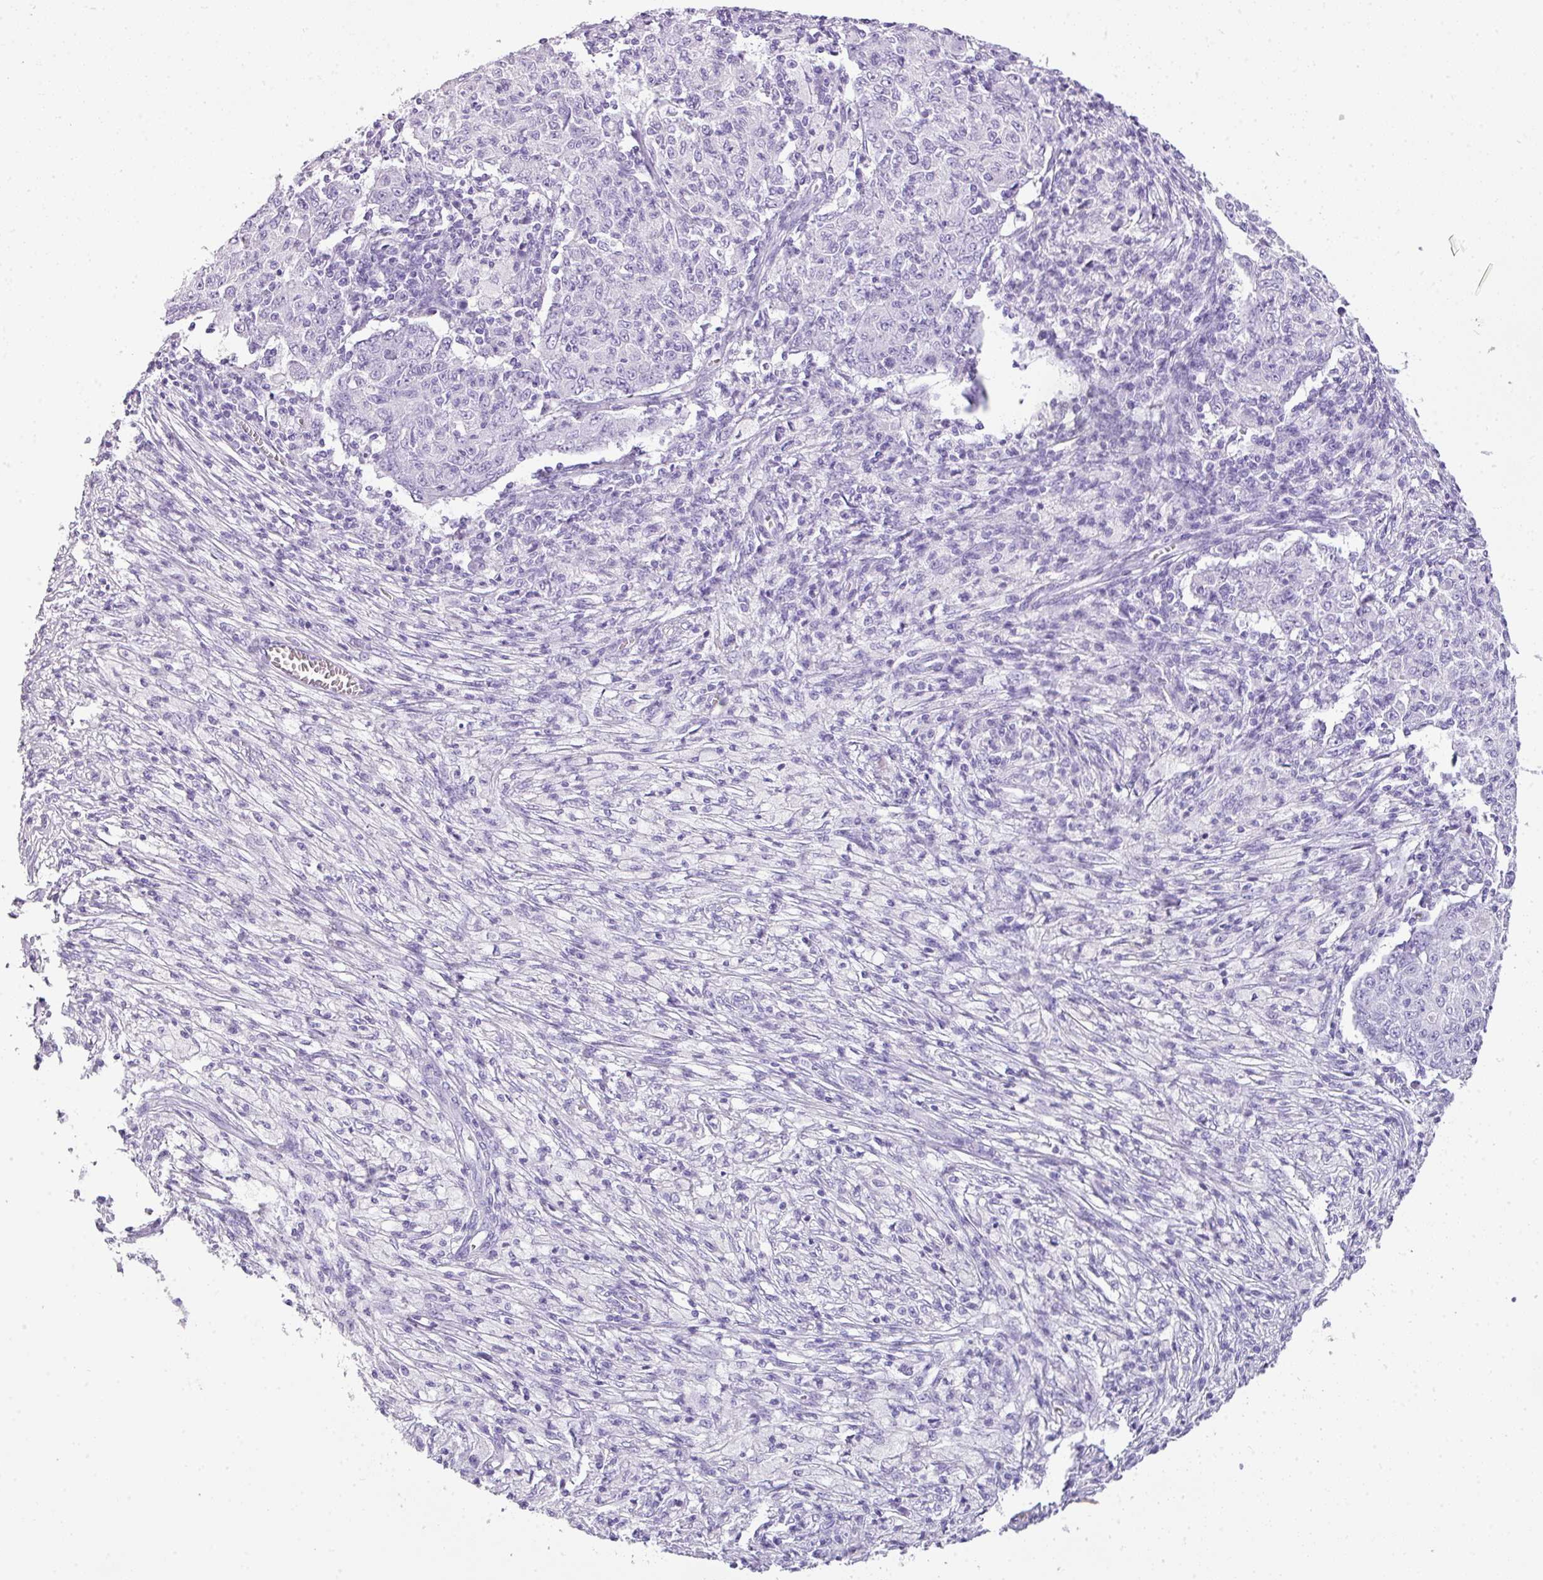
{"staining": {"intensity": "negative", "quantity": "none", "location": "none"}, "tissue": "ovarian cancer", "cell_type": "Tumor cells", "image_type": "cancer", "snomed": [{"axis": "morphology", "description": "Carcinoma, endometroid"}, {"axis": "topography", "description": "Ovary"}], "caption": "This micrograph is of ovarian cancer (endometroid carcinoma) stained with immunohistochemistry (IHC) to label a protein in brown with the nuclei are counter-stained blue. There is no expression in tumor cells.", "gene": "TNP1", "patient": {"sex": "female", "age": 42}}